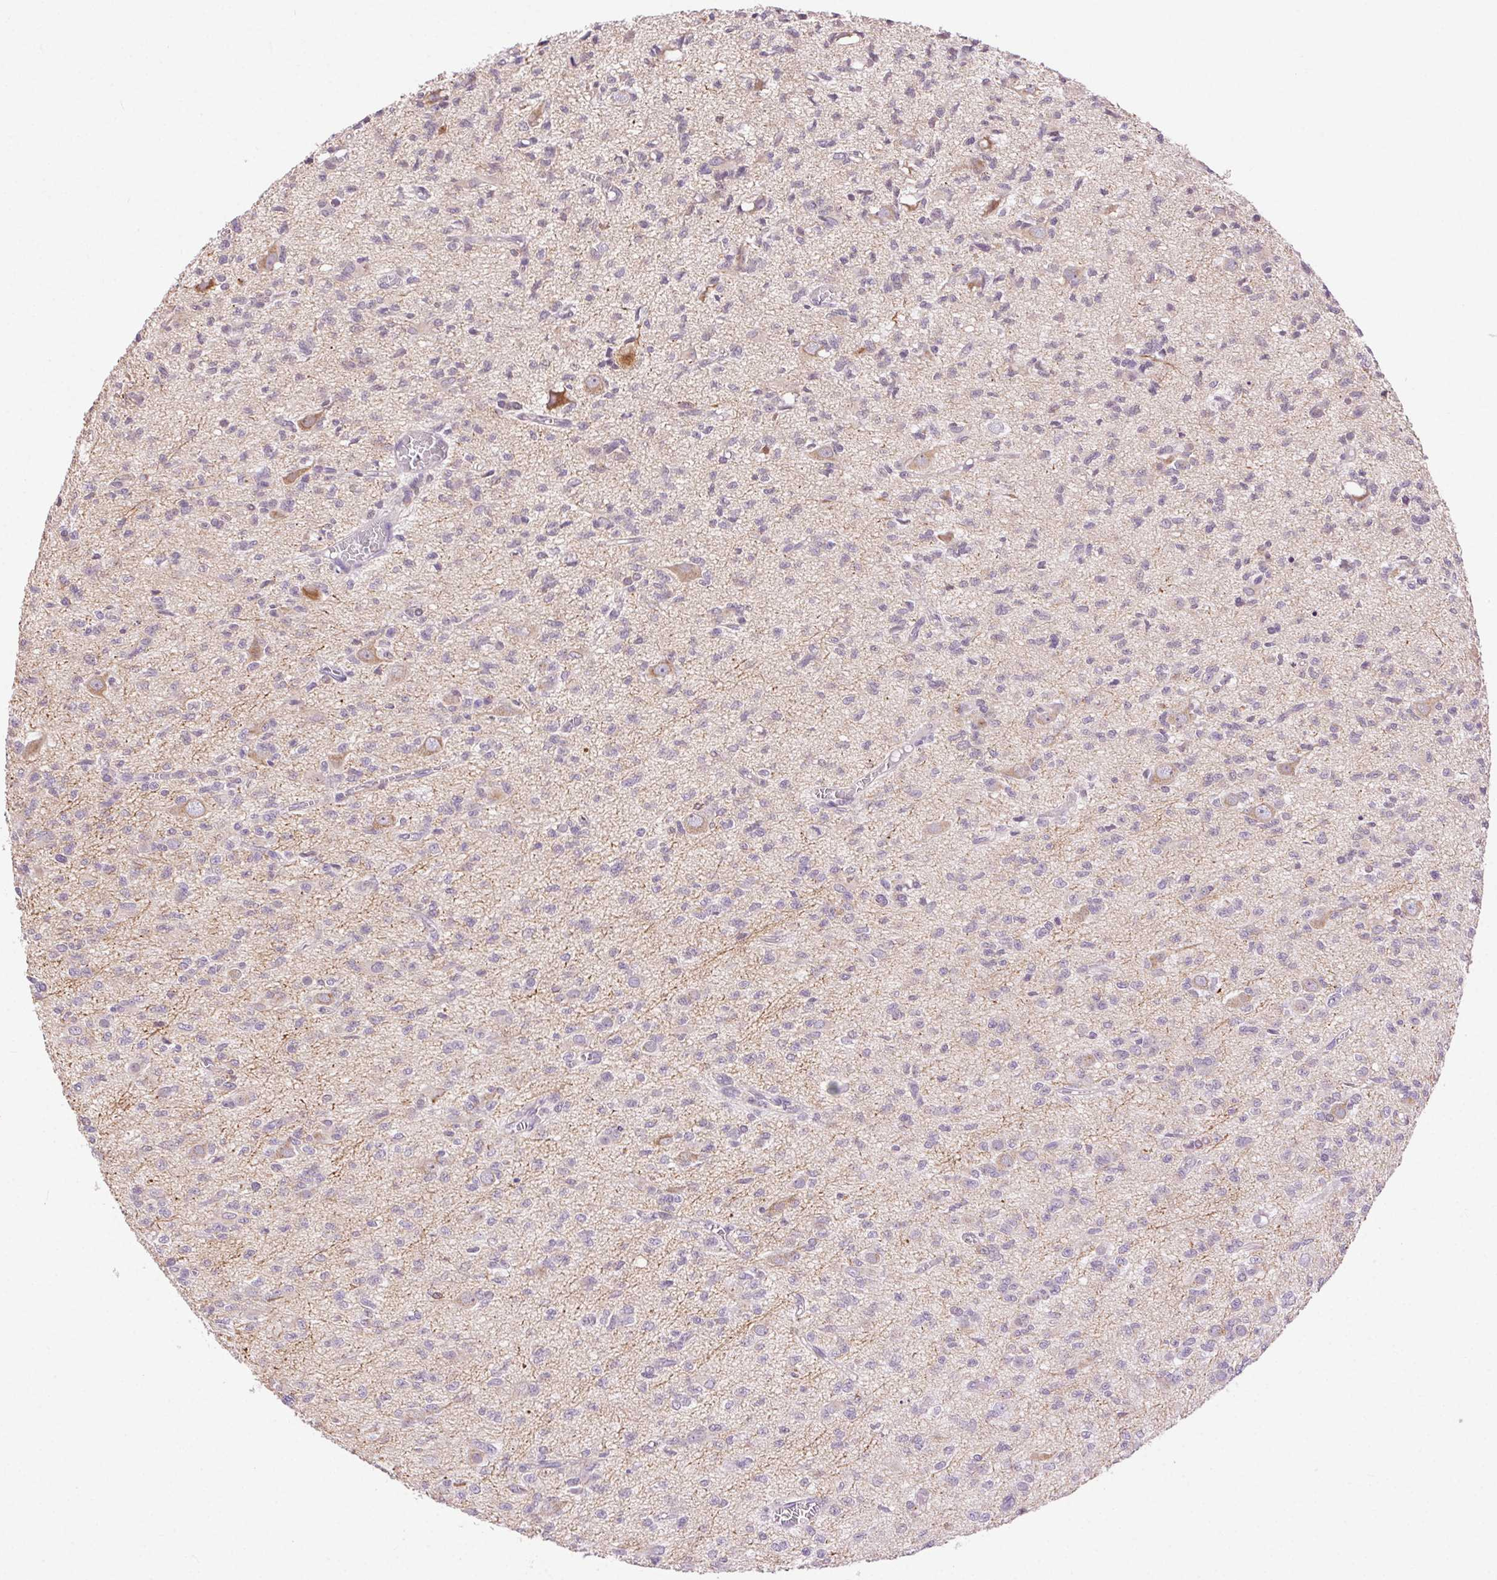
{"staining": {"intensity": "negative", "quantity": "none", "location": "none"}, "tissue": "glioma", "cell_type": "Tumor cells", "image_type": "cancer", "snomed": [{"axis": "morphology", "description": "Glioma, malignant, Low grade"}, {"axis": "topography", "description": "Brain"}], "caption": "DAB (3,3'-diaminobenzidine) immunohistochemical staining of glioma displays no significant expression in tumor cells.", "gene": "SYT11", "patient": {"sex": "male", "age": 64}}